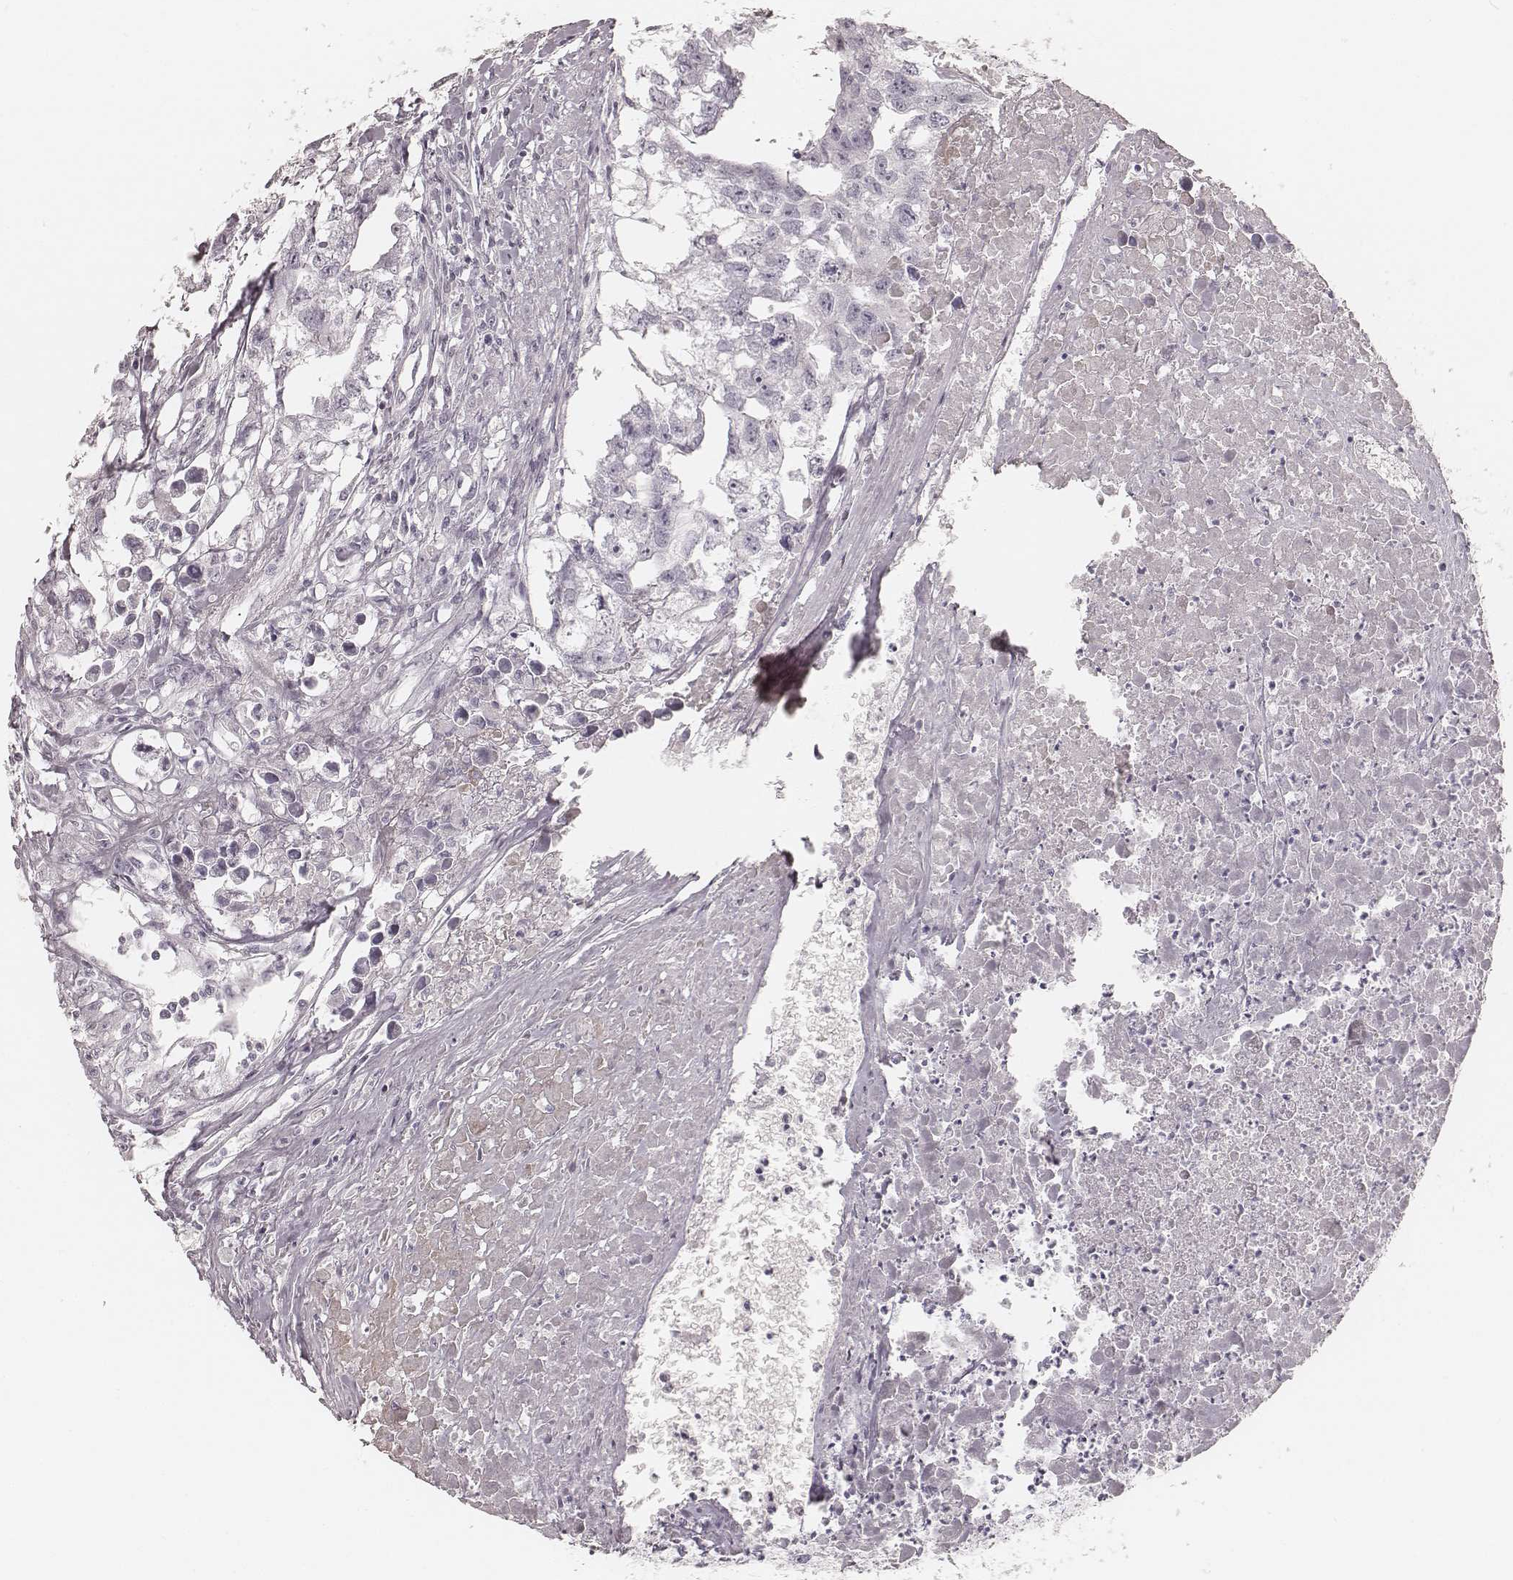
{"staining": {"intensity": "negative", "quantity": "none", "location": "none"}, "tissue": "testis cancer", "cell_type": "Tumor cells", "image_type": "cancer", "snomed": [{"axis": "morphology", "description": "Carcinoma, Embryonal, NOS"}, {"axis": "morphology", "description": "Teratoma, malignant, NOS"}, {"axis": "topography", "description": "Testis"}], "caption": "An image of human embryonal carcinoma (testis) is negative for staining in tumor cells.", "gene": "KRT31", "patient": {"sex": "male", "age": 44}}